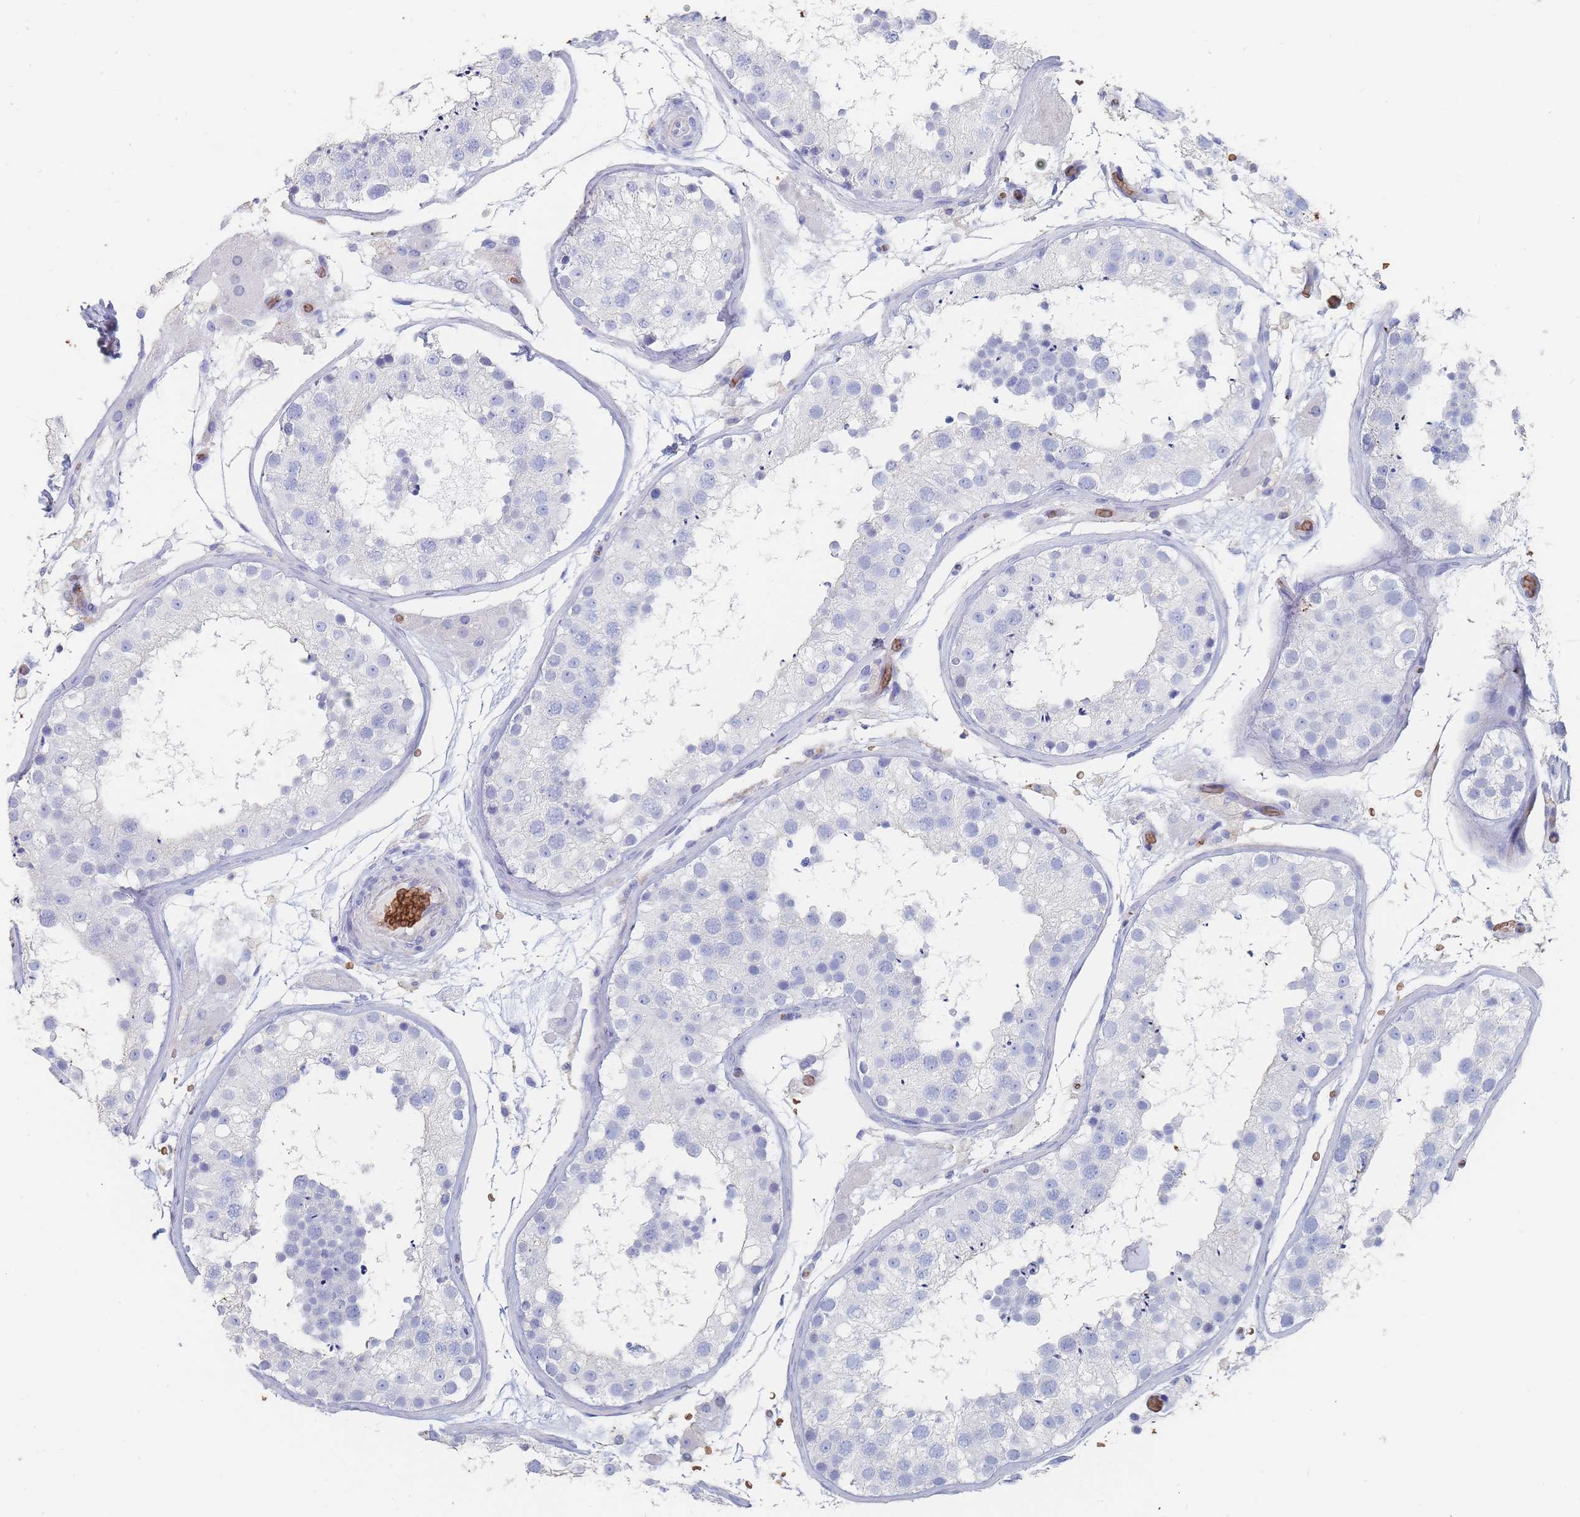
{"staining": {"intensity": "negative", "quantity": "none", "location": "none"}, "tissue": "testis", "cell_type": "Cells in seminiferous ducts", "image_type": "normal", "snomed": [{"axis": "morphology", "description": "Normal tissue, NOS"}, {"axis": "topography", "description": "Testis"}], "caption": "Immunohistochemistry (IHC) of normal testis displays no expression in cells in seminiferous ducts.", "gene": "SLC2A1", "patient": {"sex": "male", "age": 26}}